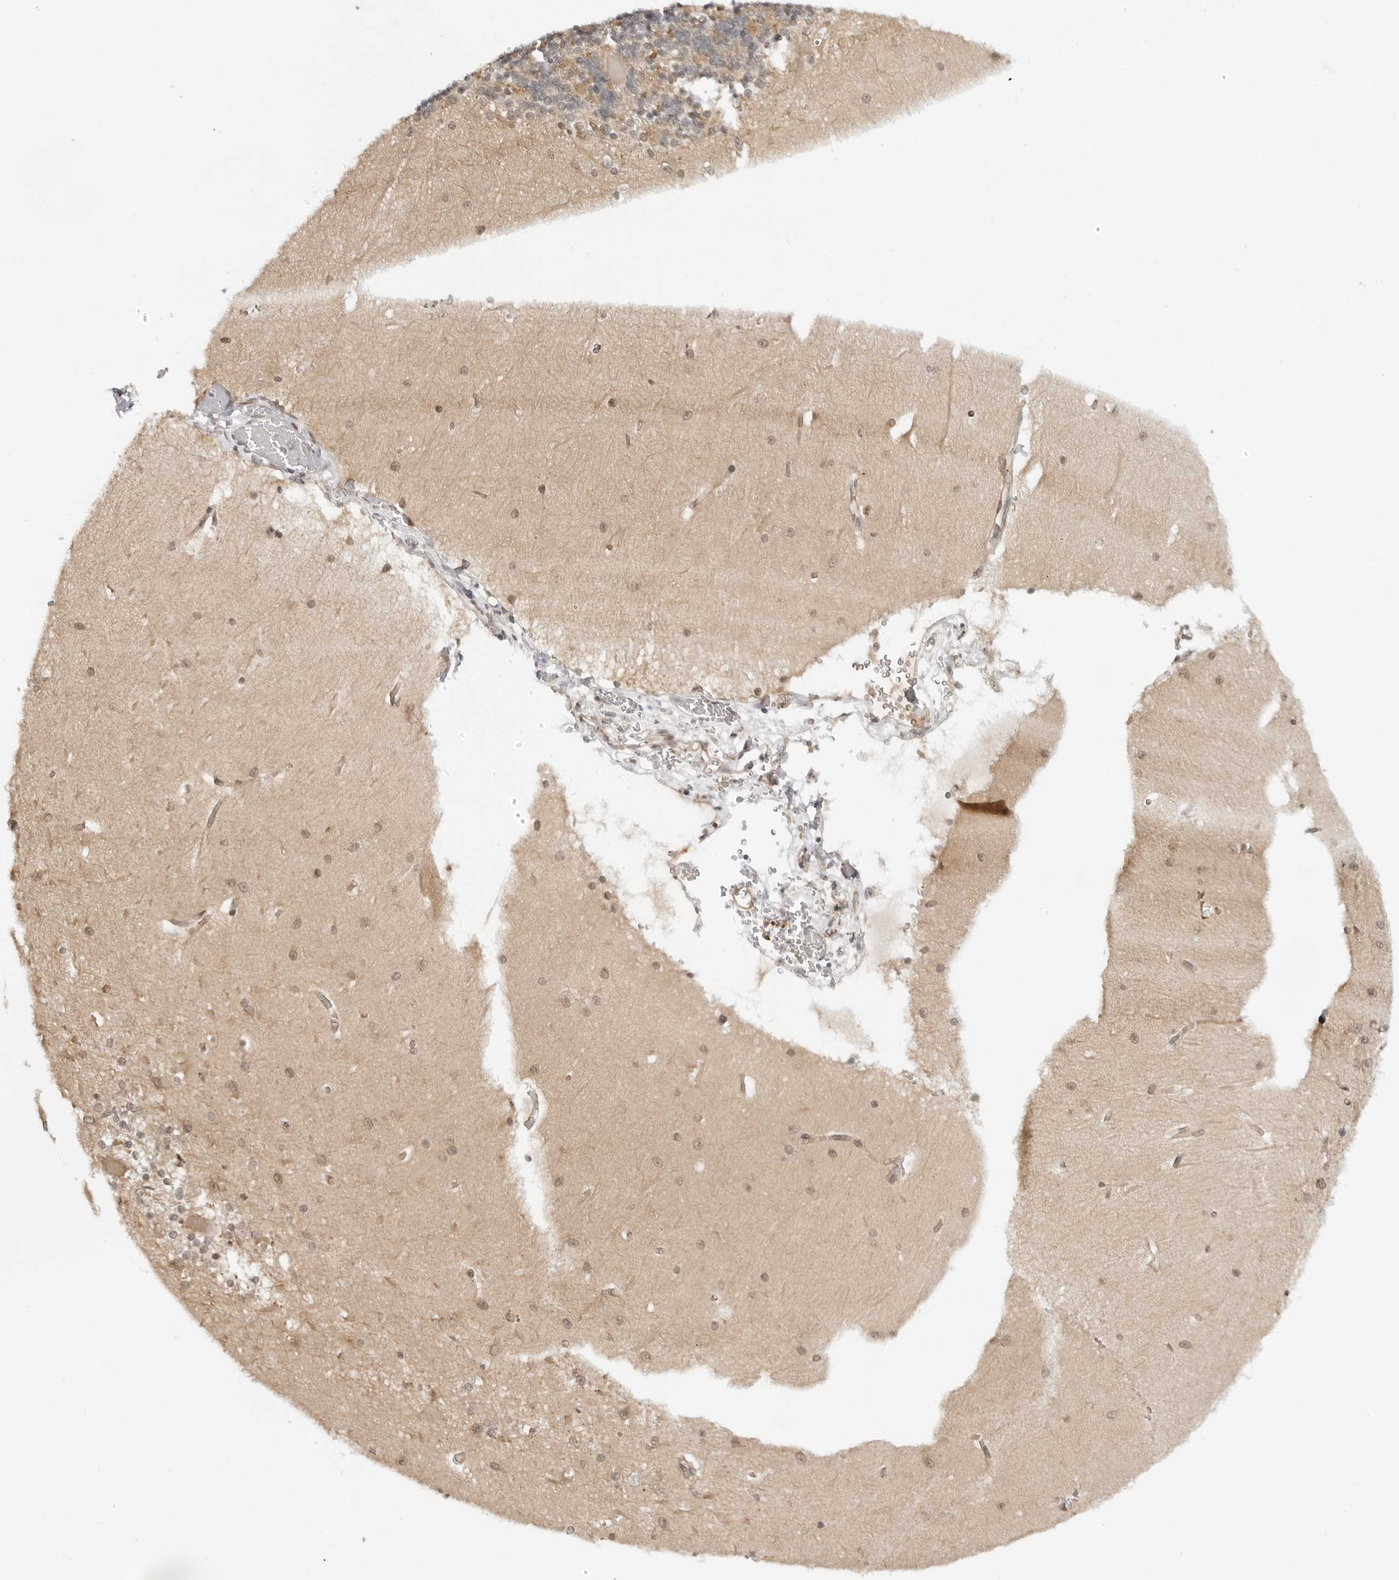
{"staining": {"intensity": "moderate", "quantity": "25%-75%", "location": "cytoplasmic/membranous"}, "tissue": "cerebellum", "cell_type": "Cells in granular layer", "image_type": "normal", "snomed": [{"axis": "morphology", "description": "Normal tissue, NOS"}, {"axis": "topography", "description": "Cerebellum"}], "caption": "This is a micrograph of immunohistochemistry staining of unremarkable cerebellum, which shows moderate expression in the cytoplasmic/membranous of cells in granular layer.", "gene": "MAP2K5", "patient": {"sex": "male", "age": 37}}